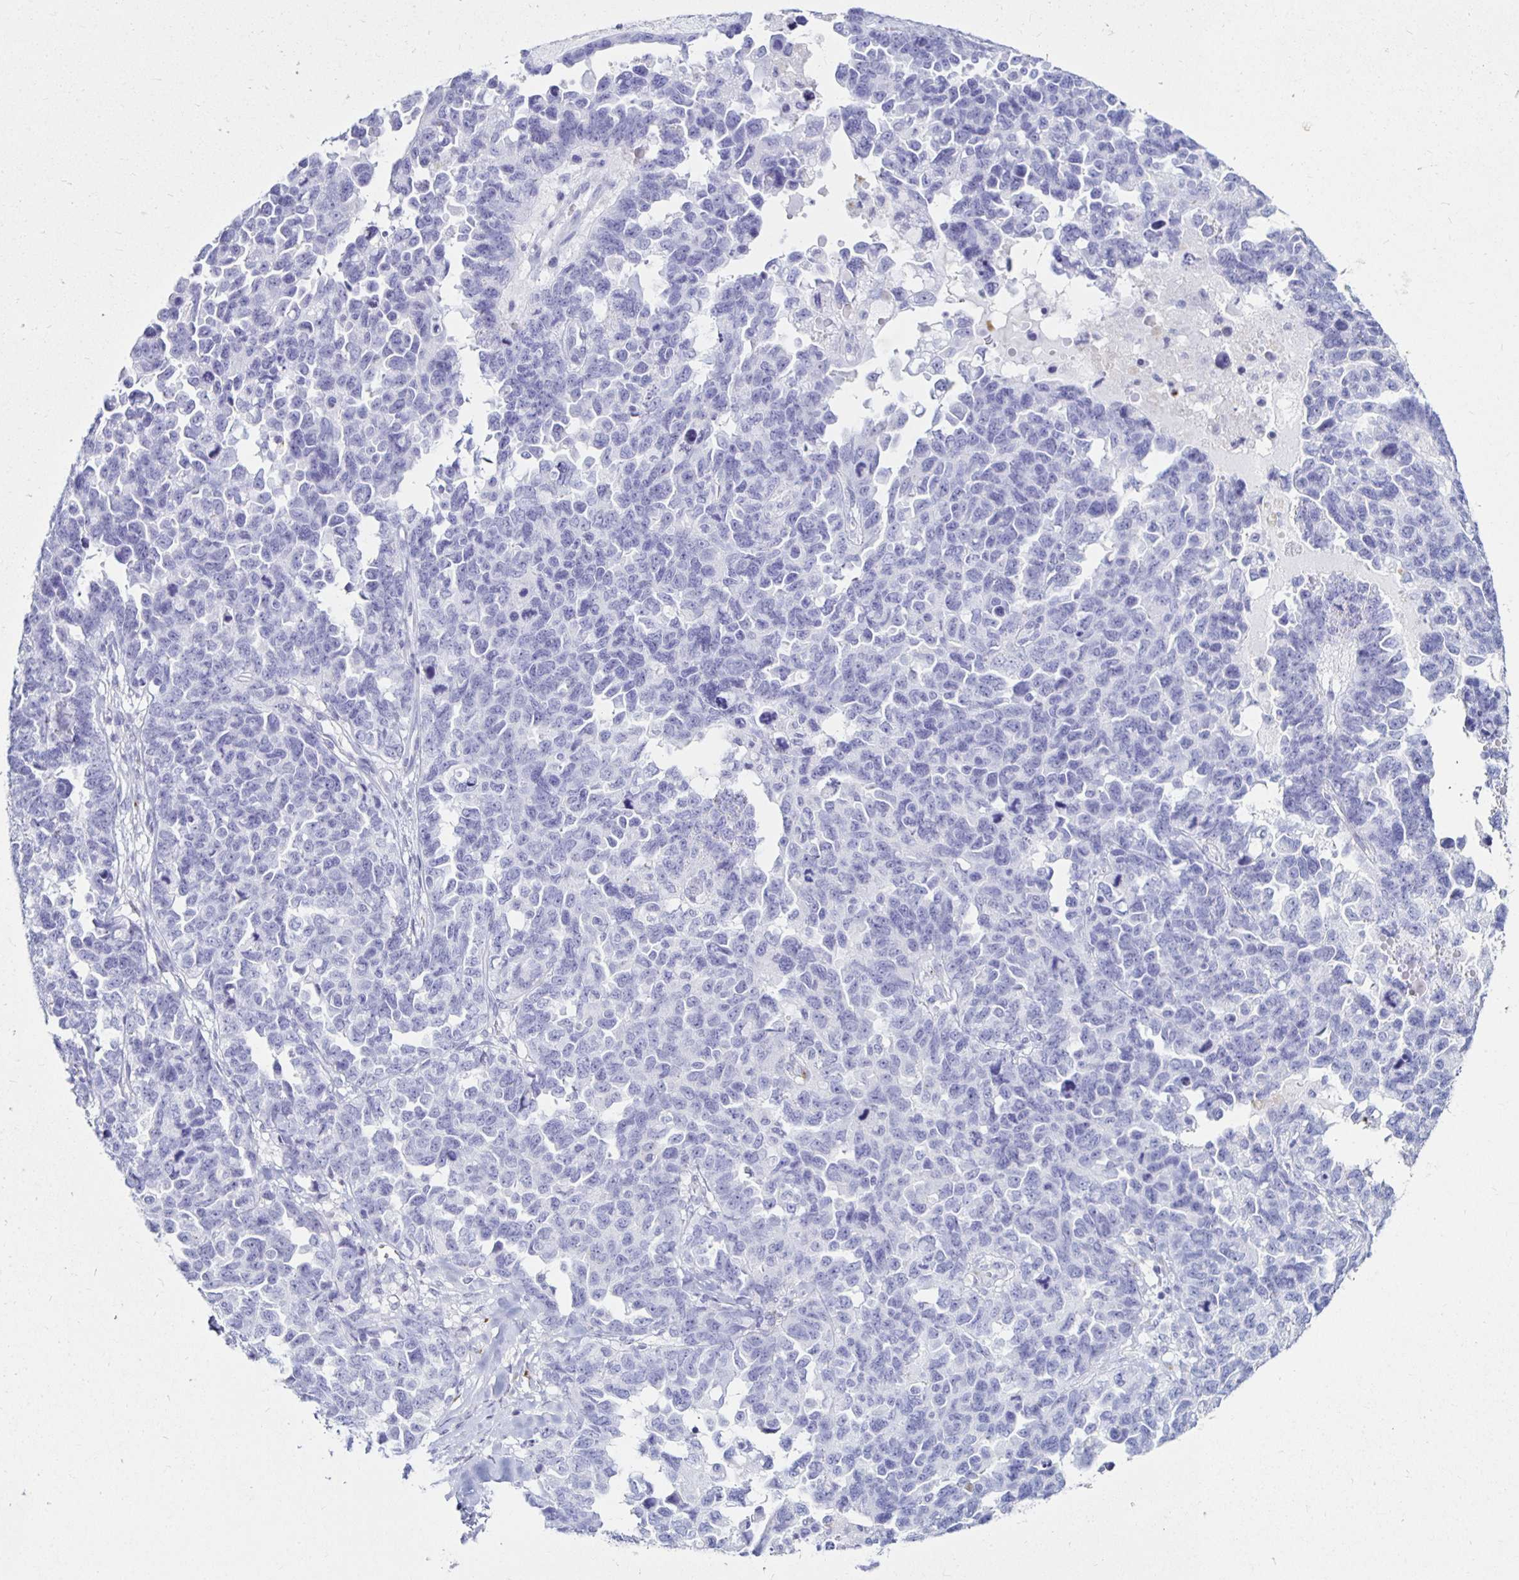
{"staining": {"intensity": "negative", "quantity": "none", "location": "none"}, "tissue": "ovarian cancer", "cell_type": "Tumor cells", "image_type": "cancer", "snomed": [{"axis": "morphology", "description": "Cystadenocarcinoma, serous, NOS"}, {"axis": "topography", "description": "Ovary"}], "caption": "Immunohistochemistry micrograph of neoplastic tissue: human ovarian cancer (serous cystadenocarcinoma) stained with DAB (3,3'-diaminobenzidine) demonstrates no significant protein expression in tumor cells. (DAB (3,3'-diaminobenzidine) immunohistochemistry, high magnification).", "gene": "TIMP1", "patient": {"sex": "female", "age": 69}}